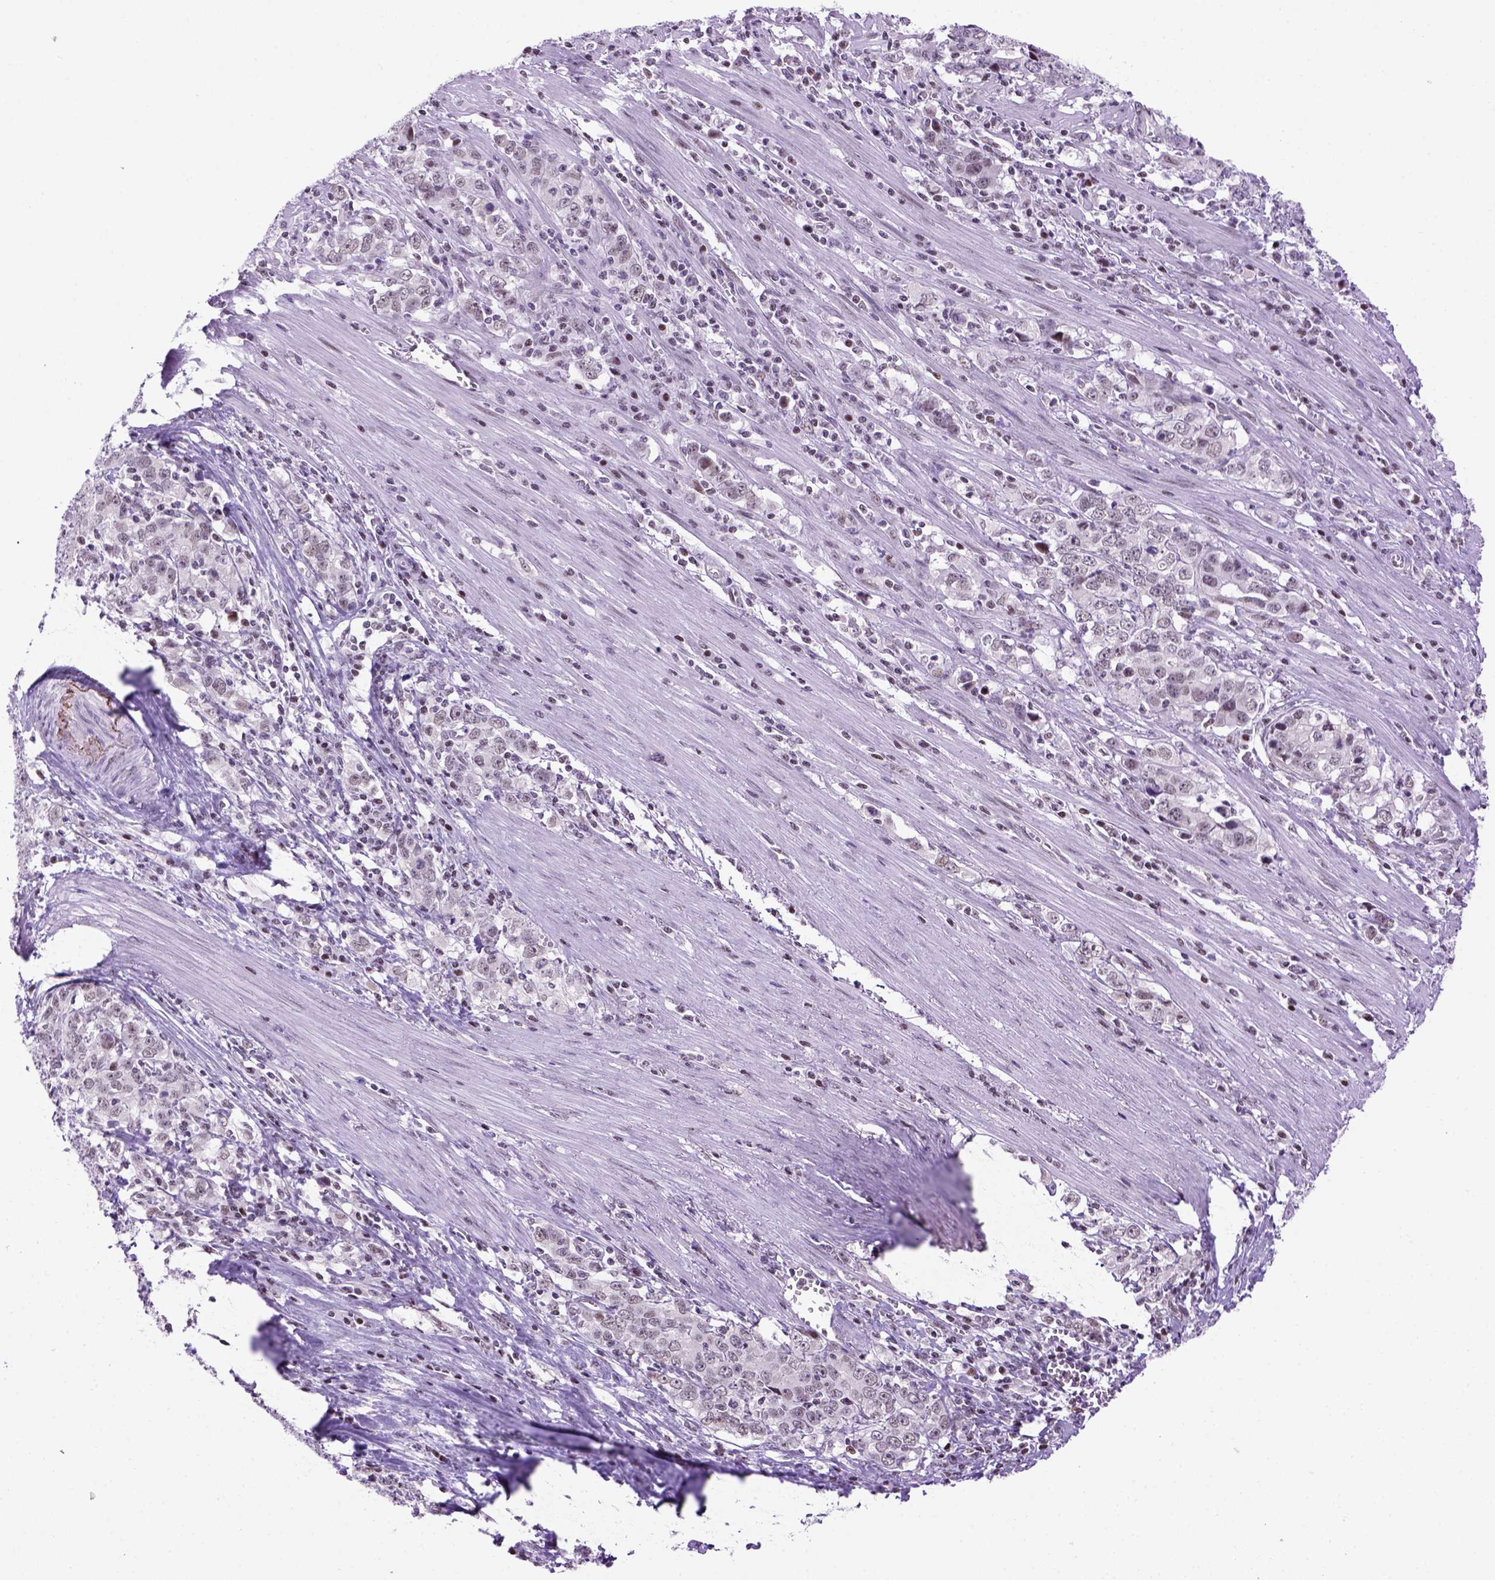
{"staining": {"intensity": "weak", "quantity": "<25%", "location": "nuclear"}, "tissue": "stomach cancer", "cell_type": "Tumor cells", "image_type": "cancer", "snomed": [{"axis": "morphology", "description": "Adenocarcinoma, NOS"}, {"axis": "topography", "description": "Stomach, lower"}], "caption": "The micrograph demonstrates no significant staining in tumor cells of stomach adenocarcinoma.", "gene": "TBPL1", "patient": {"sex": "female", "age": 72}}